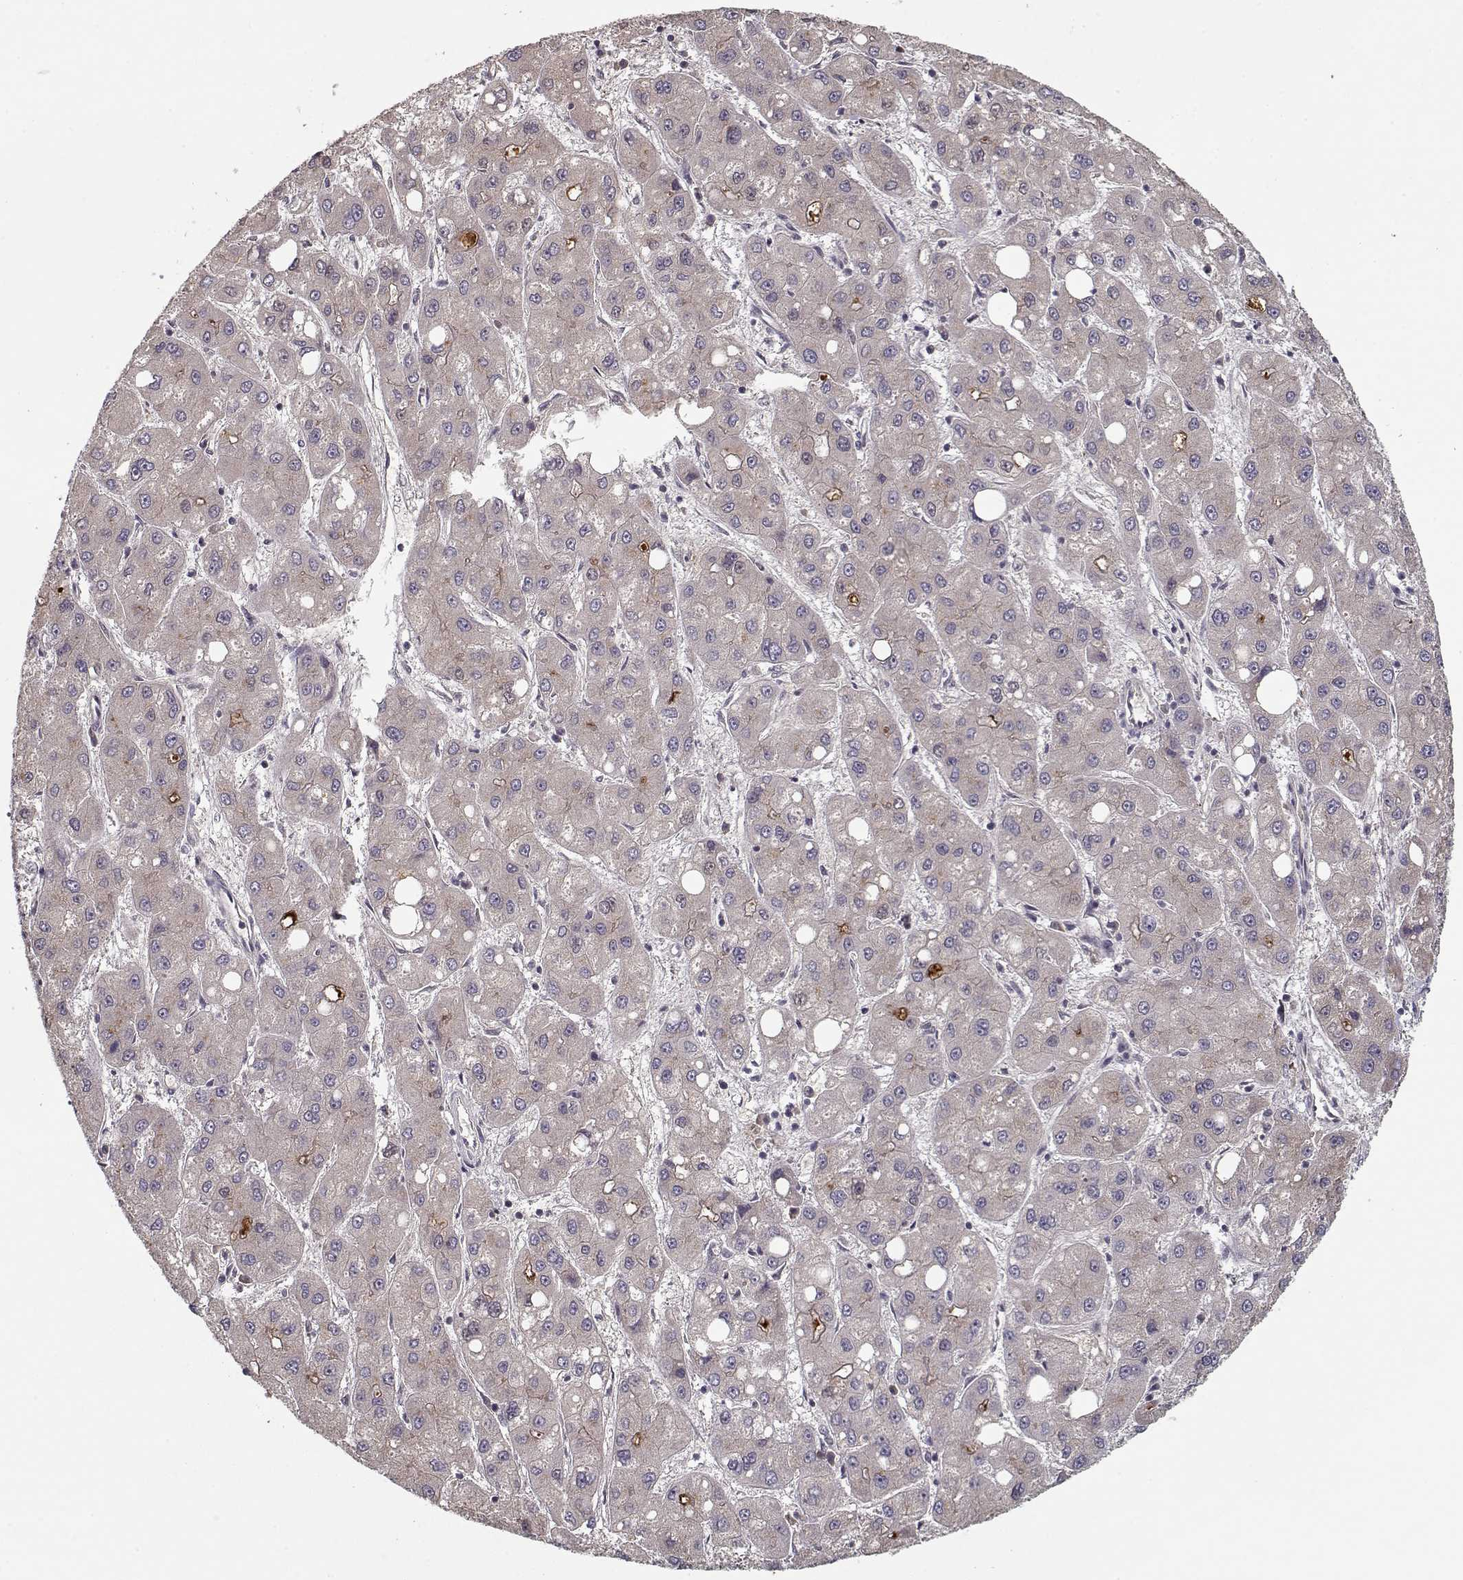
{"staining": {"intensity": "negative", "quantity": "none", "location": "none"}, "tissue": "liver cancer", "cell_type": "Tumor cells", "image_type": "cancer", "snomed": [{"axis": "morphology", "description": "Carcinoma, Hepatocellular, NOS"}, {"axis": "topography", "description": "Liver"}], "caption": "This image is of liver cancer stained with IHC to label a protein in brown with the nuclei are counter-stained blue. There is no expression in tumor cells.", "gene": "AFM", "patient": {"sex": "male", "age": 73}}